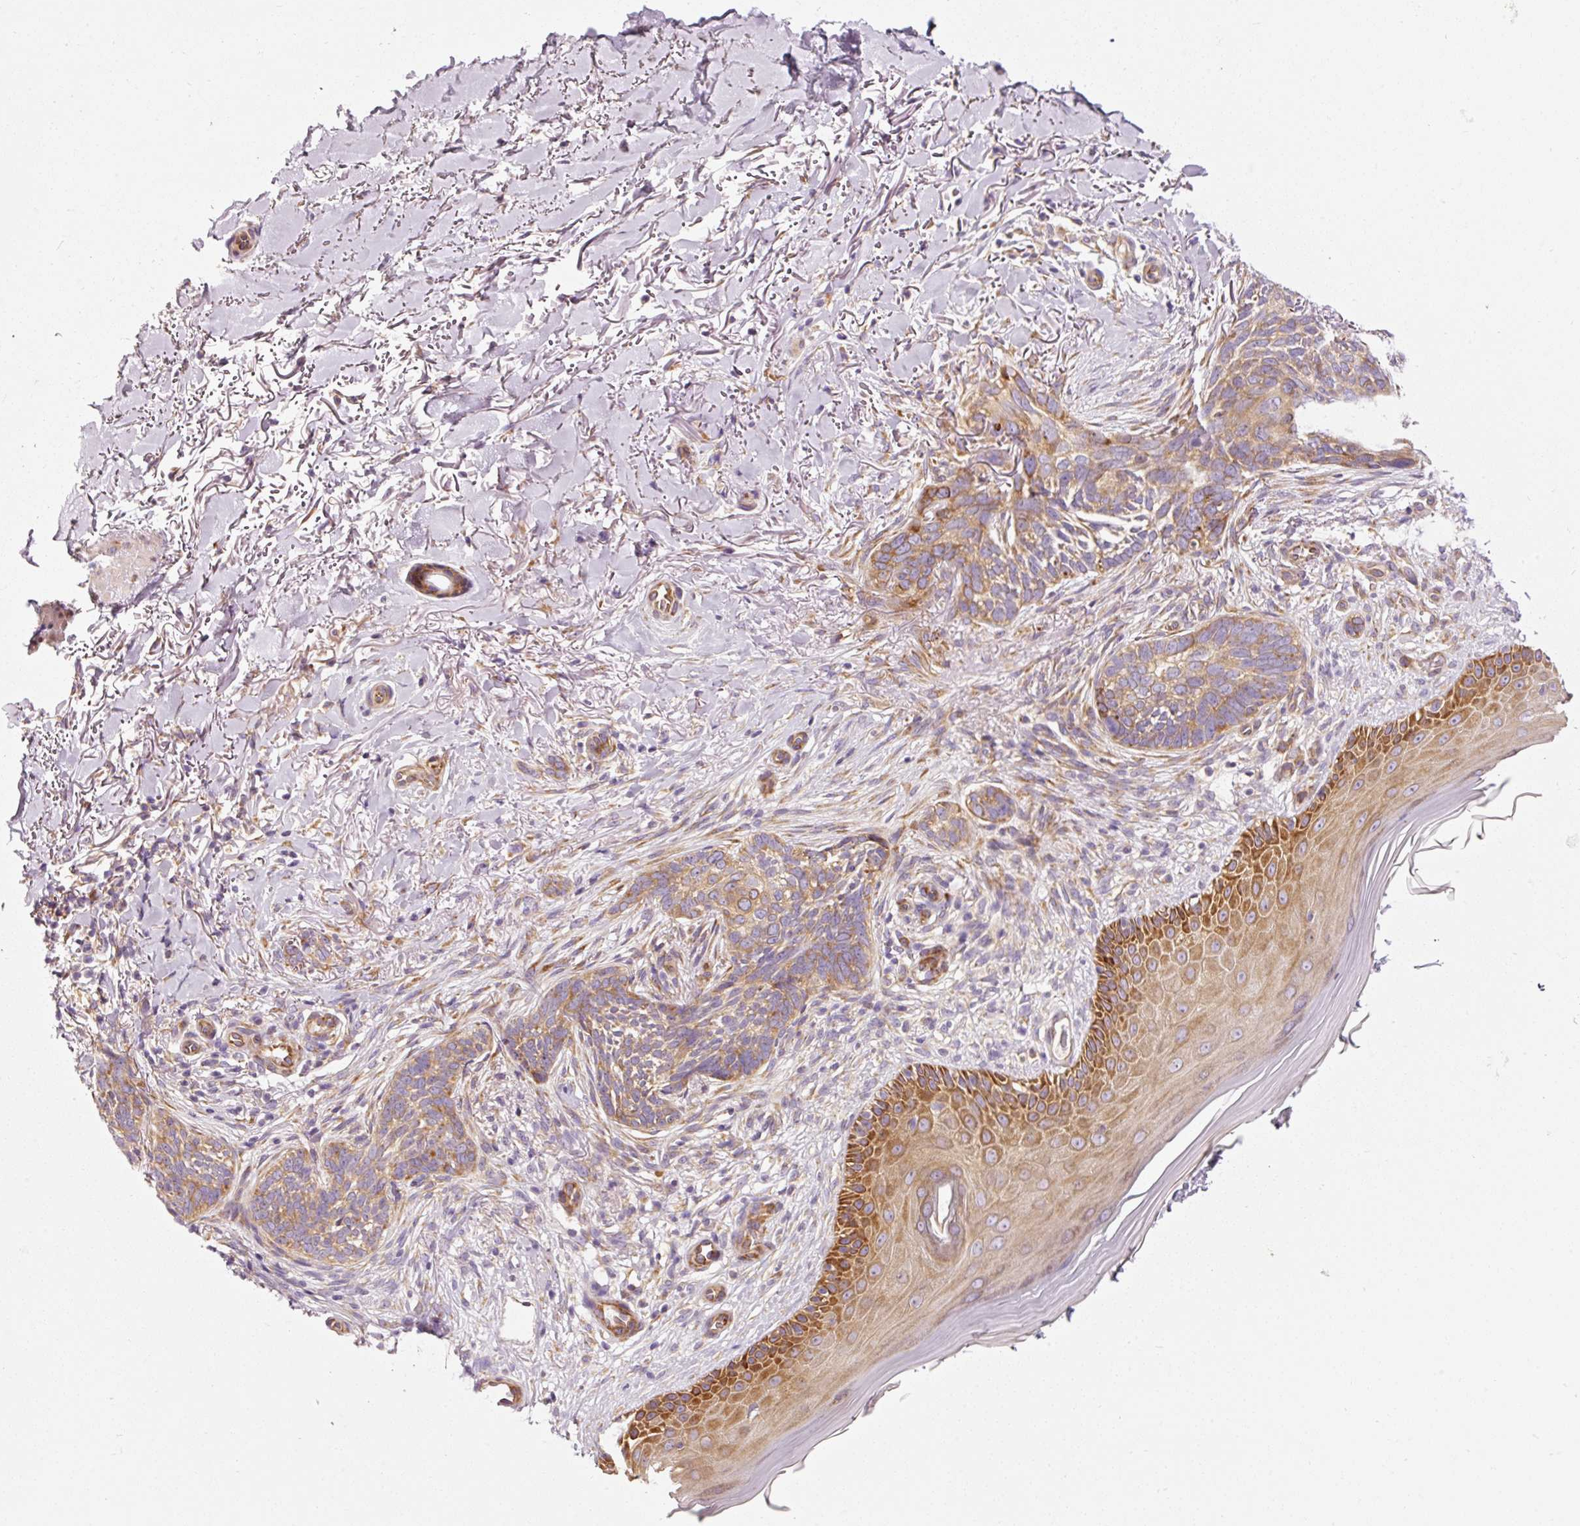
{"staining": {"intensity": "moderate", "quantity": ">75%", "location": "cytoplasmic/membranous"}, "tissue": "skin cancer", "cell_type": "Tumor cells", "image_type": "cancer", "snomed": [{"axis": "morphology", "description": "Normal tissue, NOS"}, {"axis": "morphology", "description": "Basal cell carcinoma"}, {"axis": "topography", "description": "Skin"}], "caption": "Skin cancer (basal cell carcinoma) was stained to show a protein in brown. There is medium levels of moderate cytoplasmic/membranous positivity in approximately >75% of tumor cells.", "gene": "RPL10A", "patient": {"sex": "female", "age": 67}}